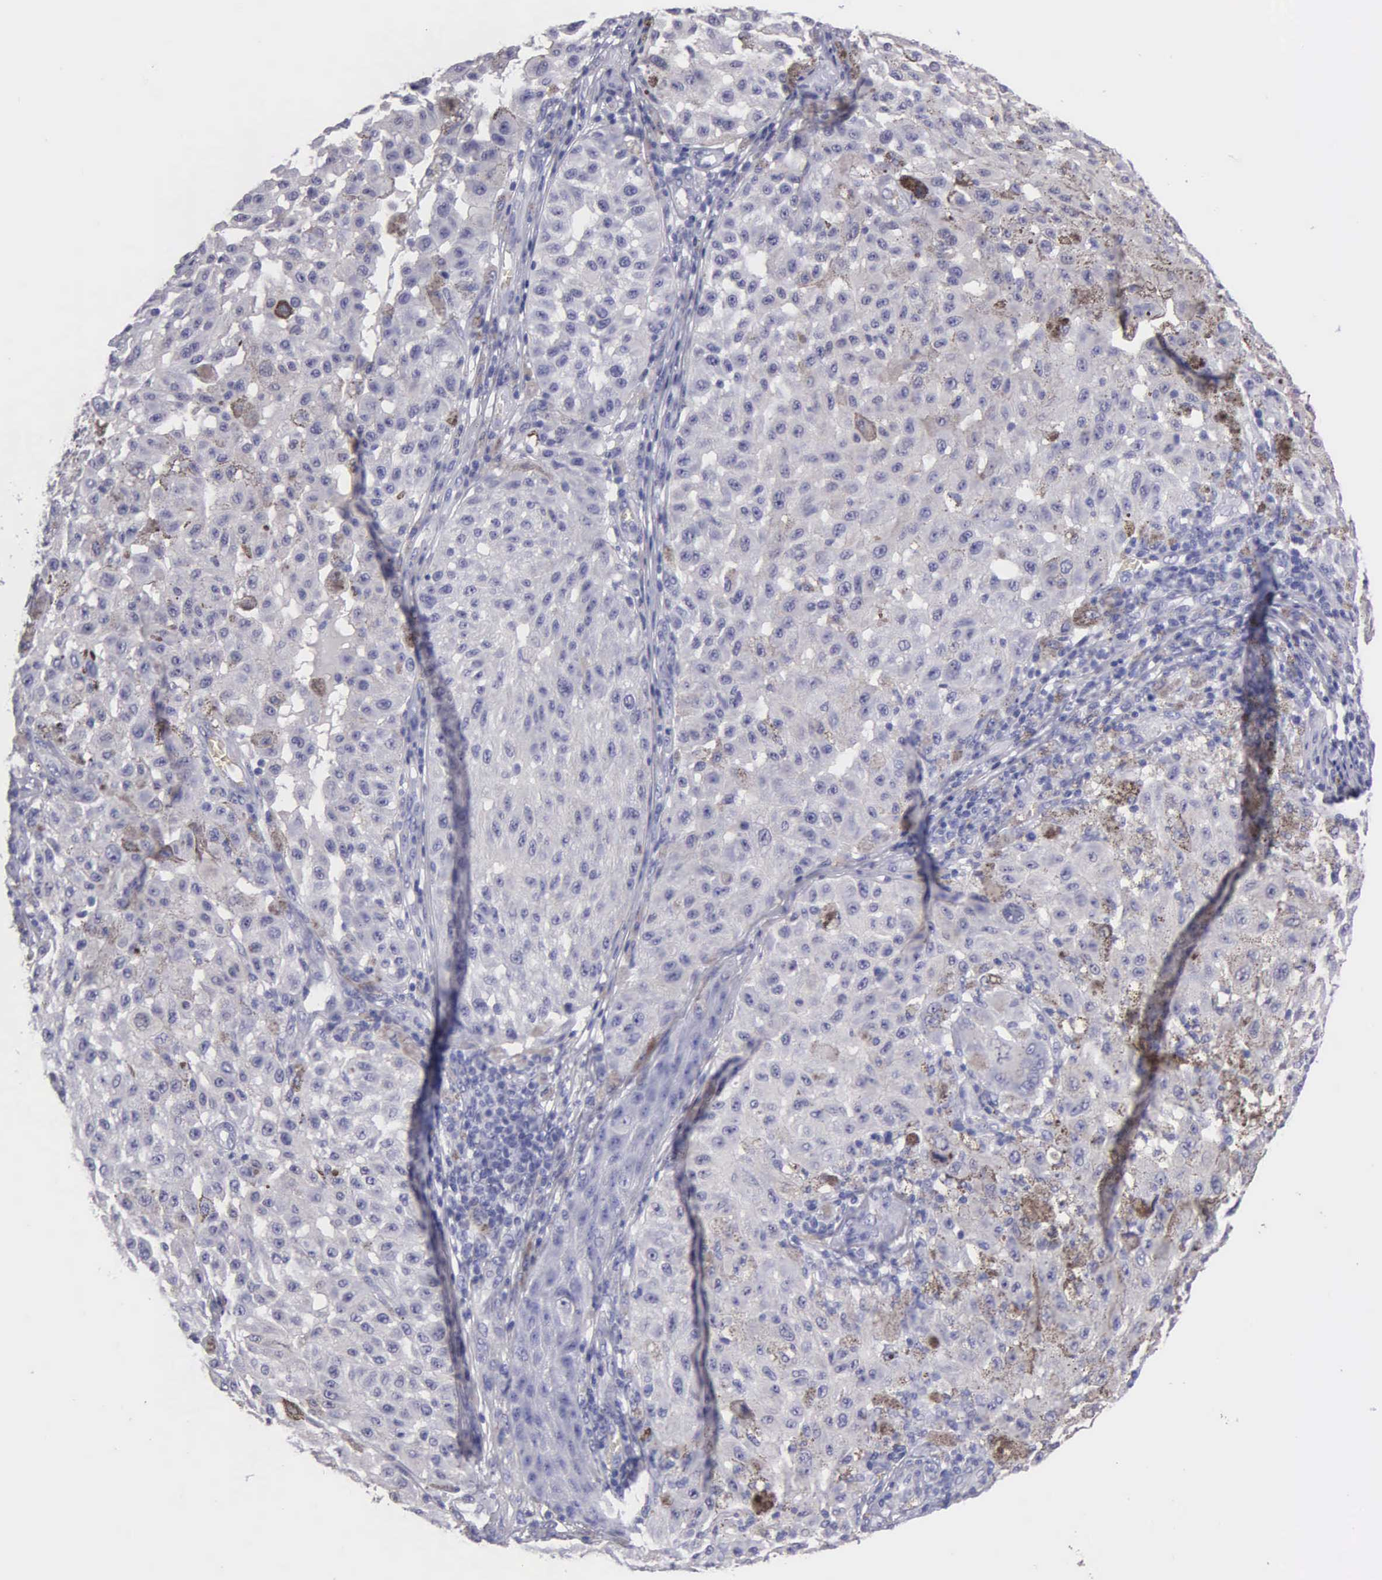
{"staining": {"intensity": "negative", "quantity": "none", "location": "none"}, "tissue": "melanoma", "cell_type": "Tumor cells", "image_type": "cancer", "snomed": [{"axis": "morphology", "description": "Malignant melanoma, NOS"}, {"axis": "topography", "description": "Skin"}], "caption": "Melanoma stained for a protein using immunohistochemistry (IHC) demonstrates no expression tumor cells.", "gene": "FBLN5", "patient": {"sex": "female", "age": 64}}